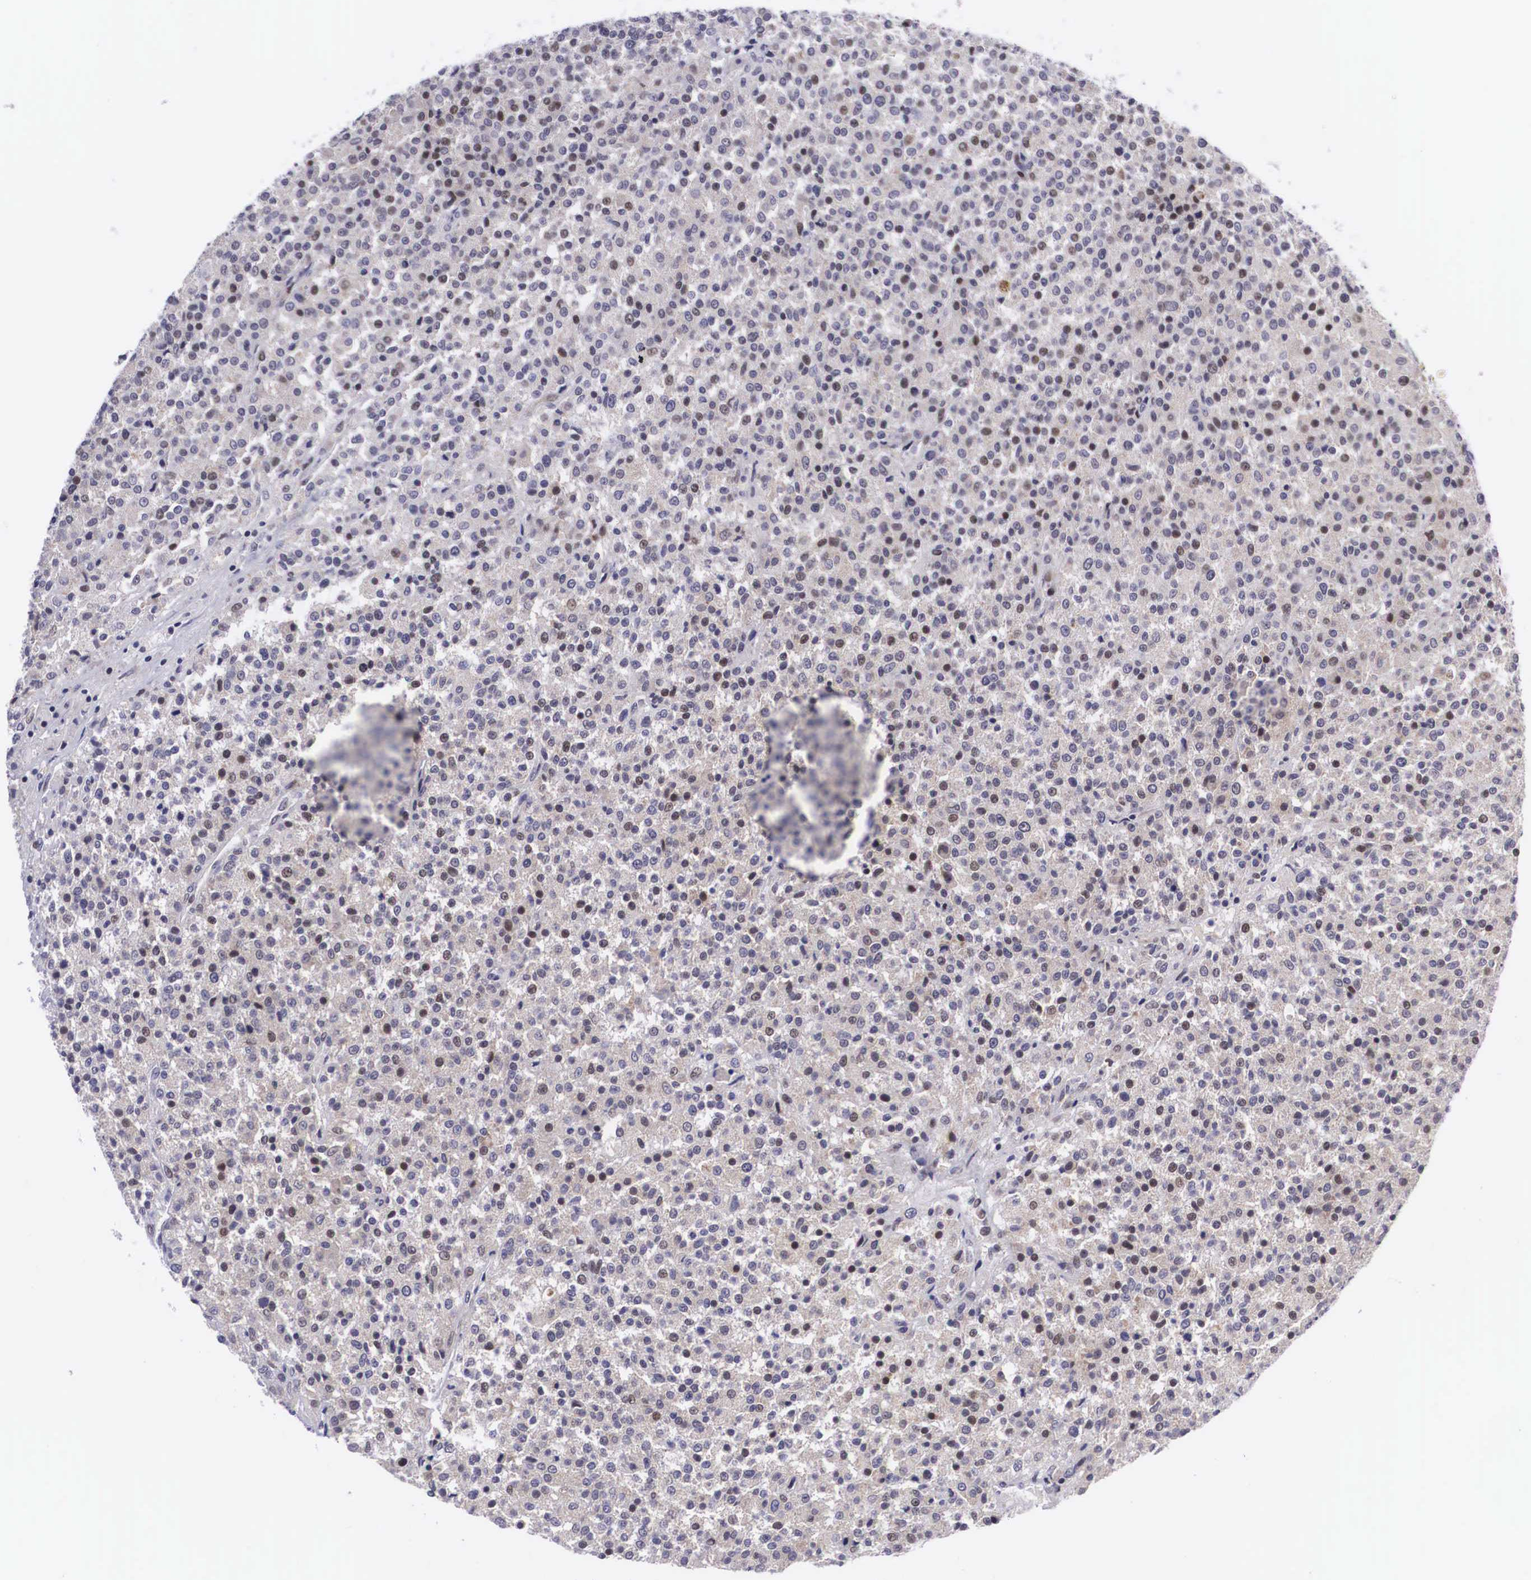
{"staining": {"intensity": "weak", "quantity": "25%-75%", "location": "cytoplasmic/membranous,nuclear"}, "tissue": "testis cancer", "cell_type": "Tumor cells", "image_type": "cancer", "snomed": [{"axis": "morphology", "description": "Seminoma, NOS"}, {"axis": "topography", "description": "Testis"}], "caption": "Protein staining shows weak cytoplasmic/membranous and nuclear positivity in about 25%-75% of tumor cells in testis cancer (seminoma).", "gene": "EMID1", "patient": {"sex": "male", "age": 59}}